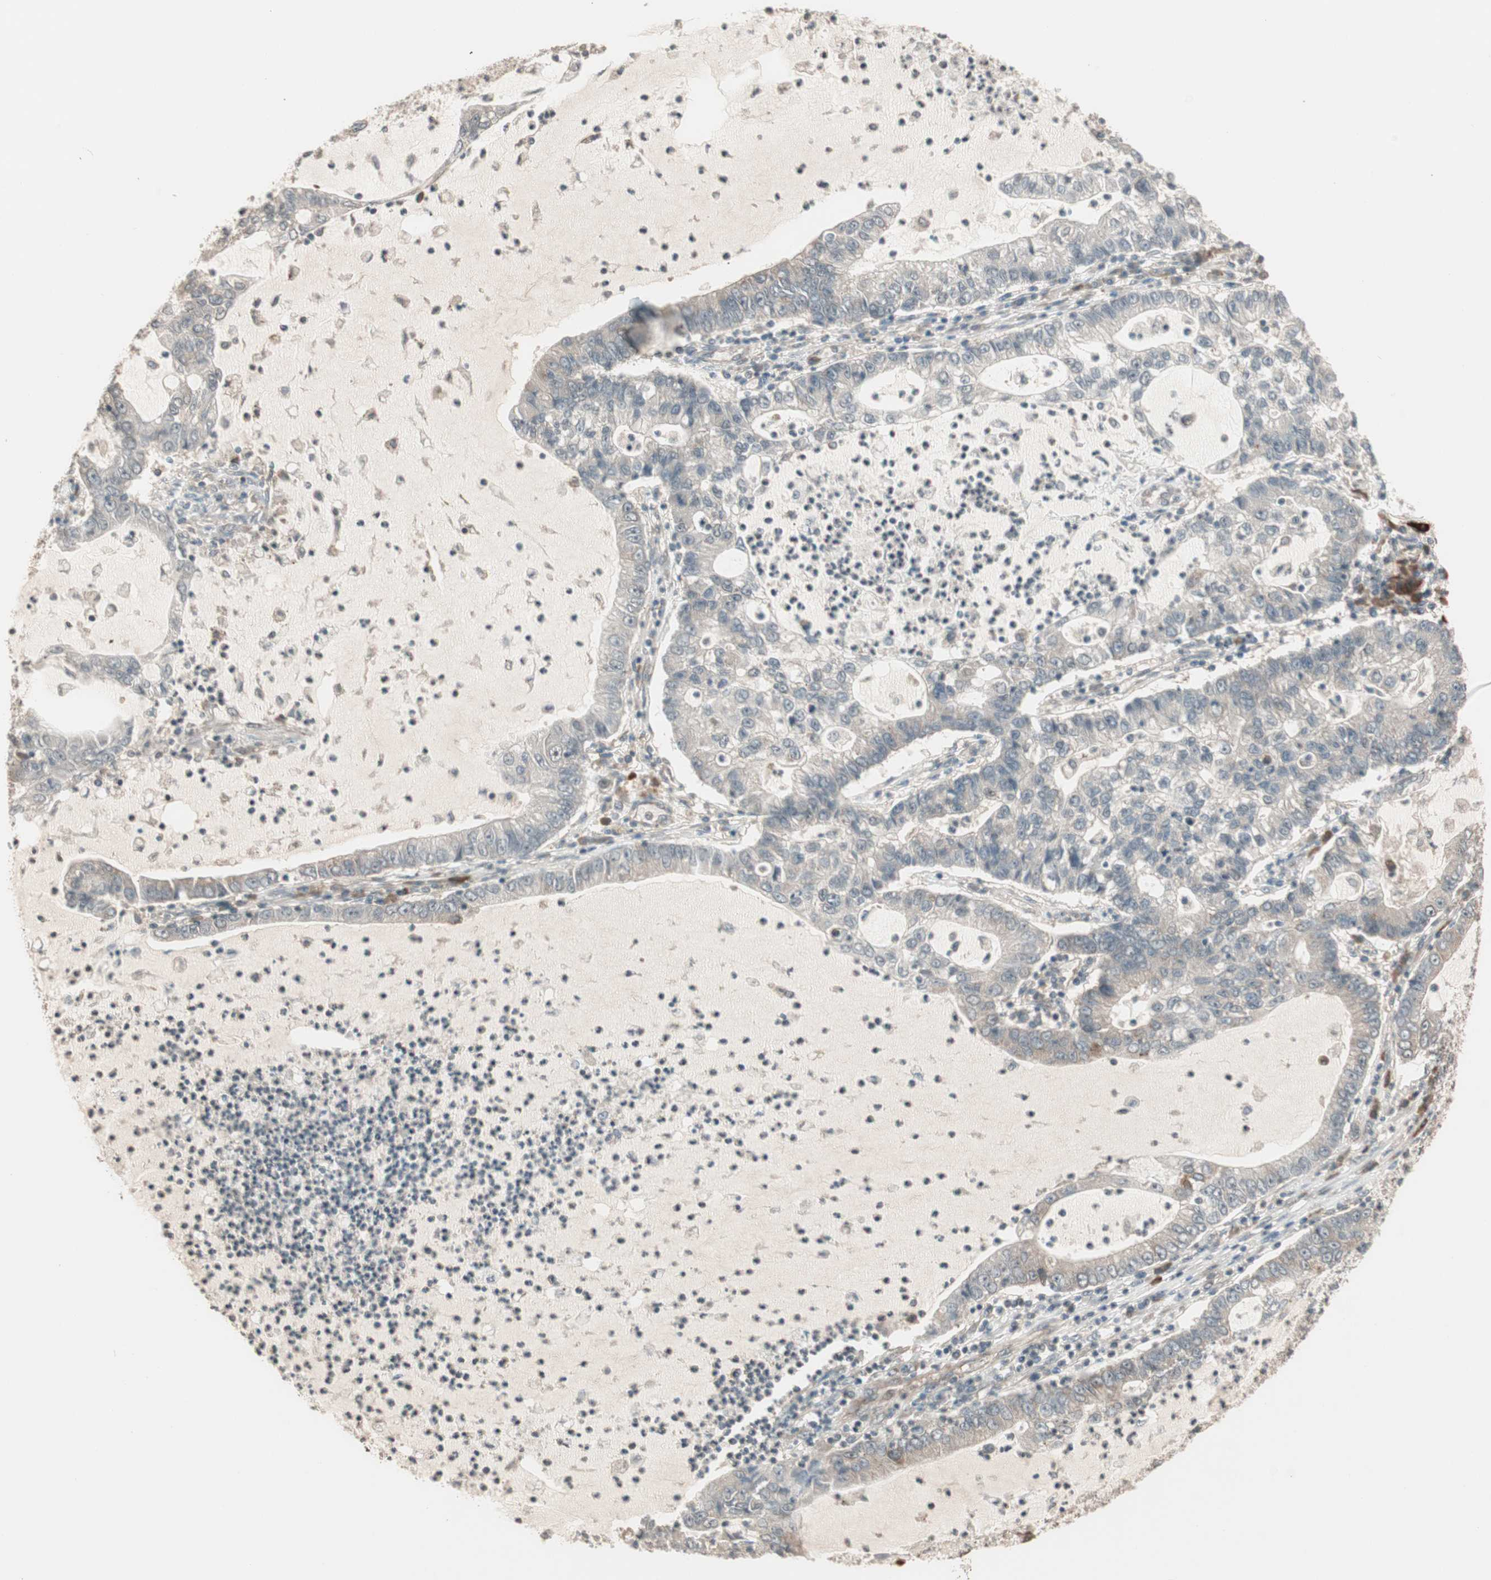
{"staining": {"intensity": "negative", "quantity": "none", "location": "none"}, "tissue": "lung cancer", "cell_type": "Tumor cells", "image_type": "cancer", "snomed": [{"axis": "morphology", "description": "Adenocarcinoma, NOS"}, {"axis": "topography", "description": "Lung"}], "caption": "The photomicrograph reveals no significant positivity in tumor cells of adenocarcinoma (lung).", "gene": "ZSCAN31", "patient": {"sex": "female", "age": 51}}